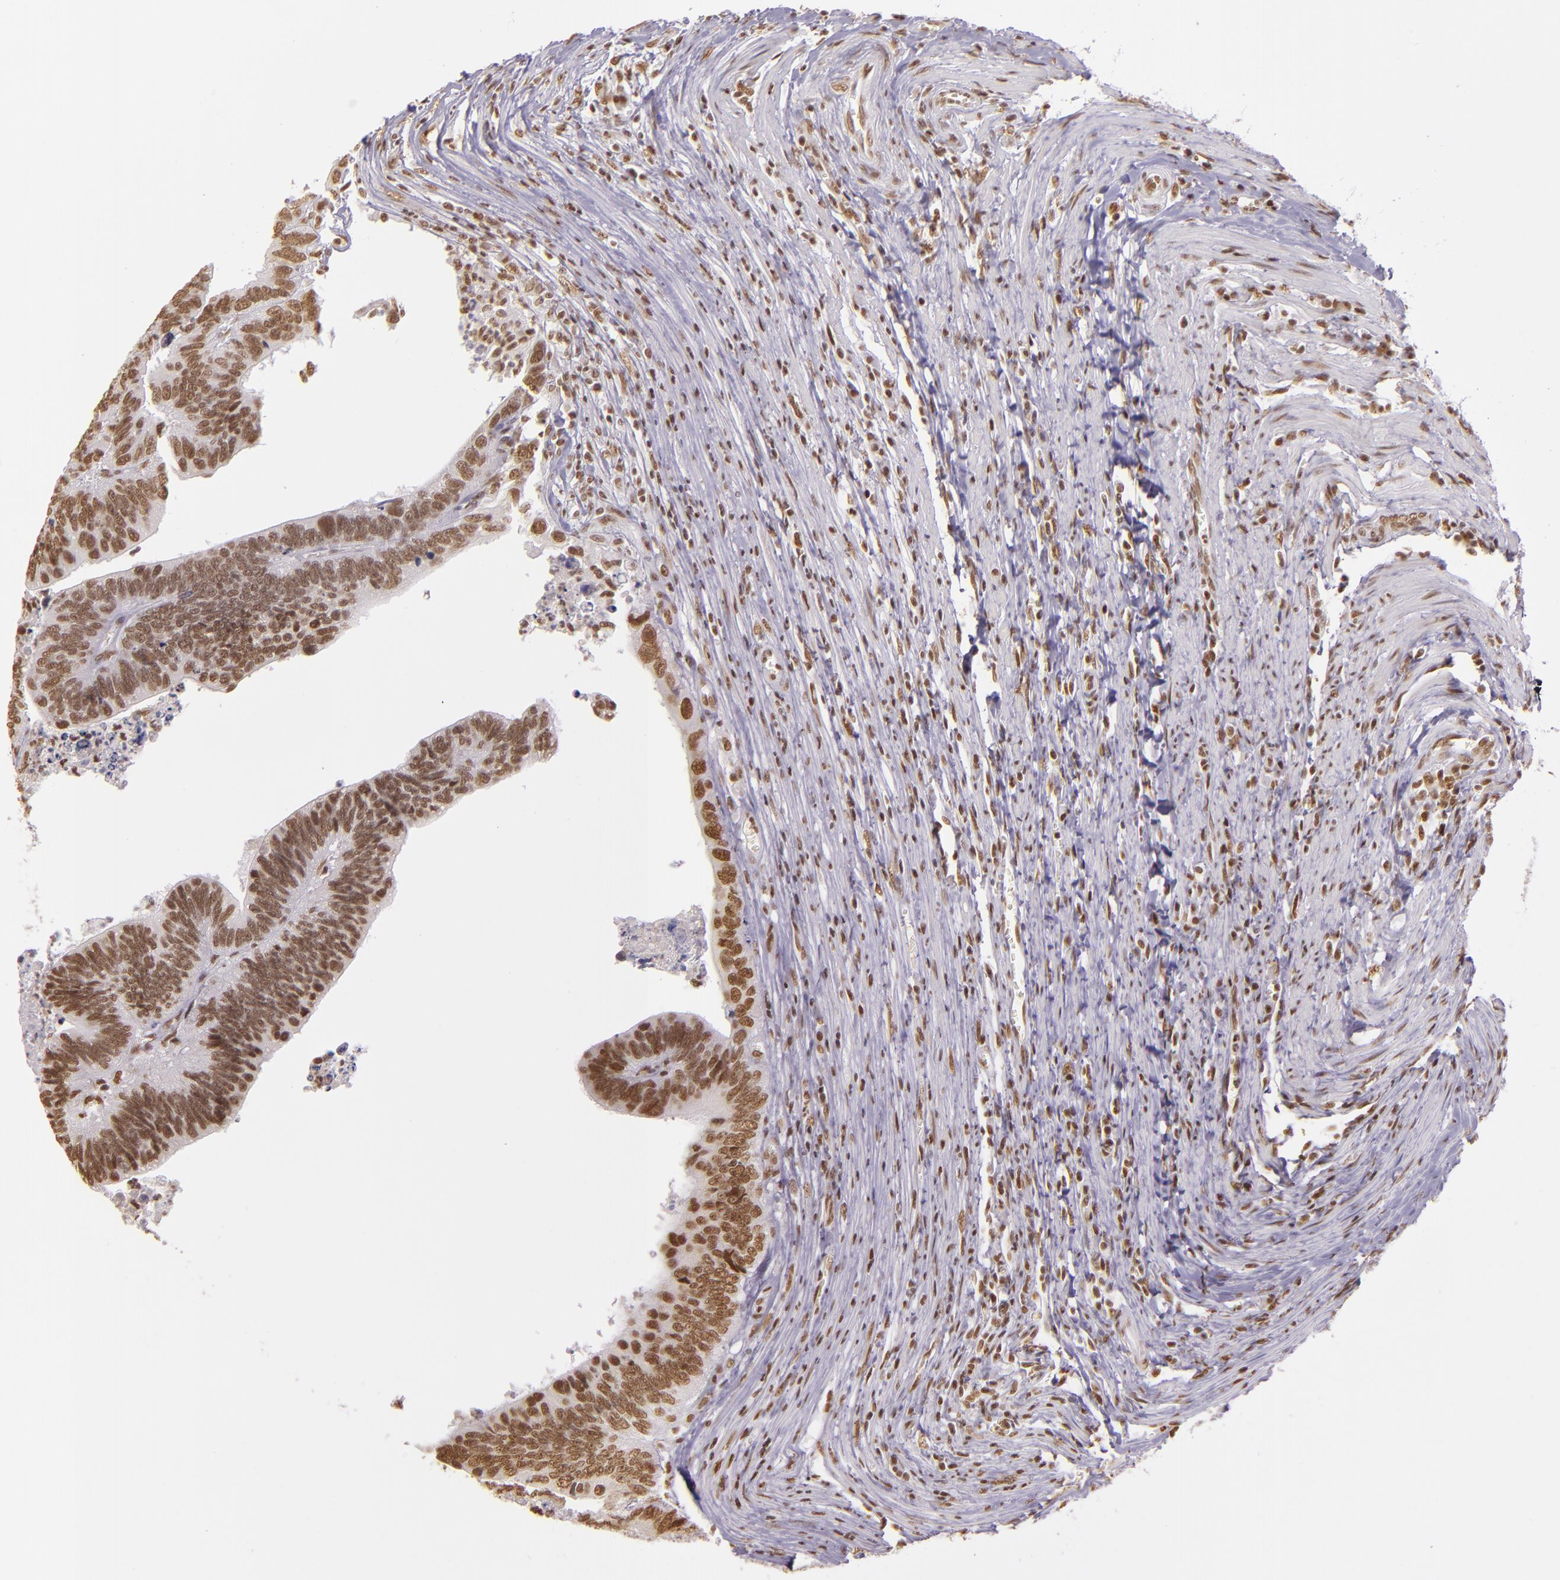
{"staining": {"intensity": "moderate", "quantity": ">75%", "location": "nuclear"}, "tissue": "colorectal cancer", "cell_type": "Tumor cells", "image_type": "cancer", "snomed": [{"axis": "morphology", "description": "Adenocarcinoma, NOS"}, {"axis": "topography", "description": "Colon"}], "caption": "Human adenocarcinoma (colorectal) stained with a protein marker reveals moderate staining in tumor cells.", "gene": "USF1", "patient": {"sex": "male", "age": 72}}